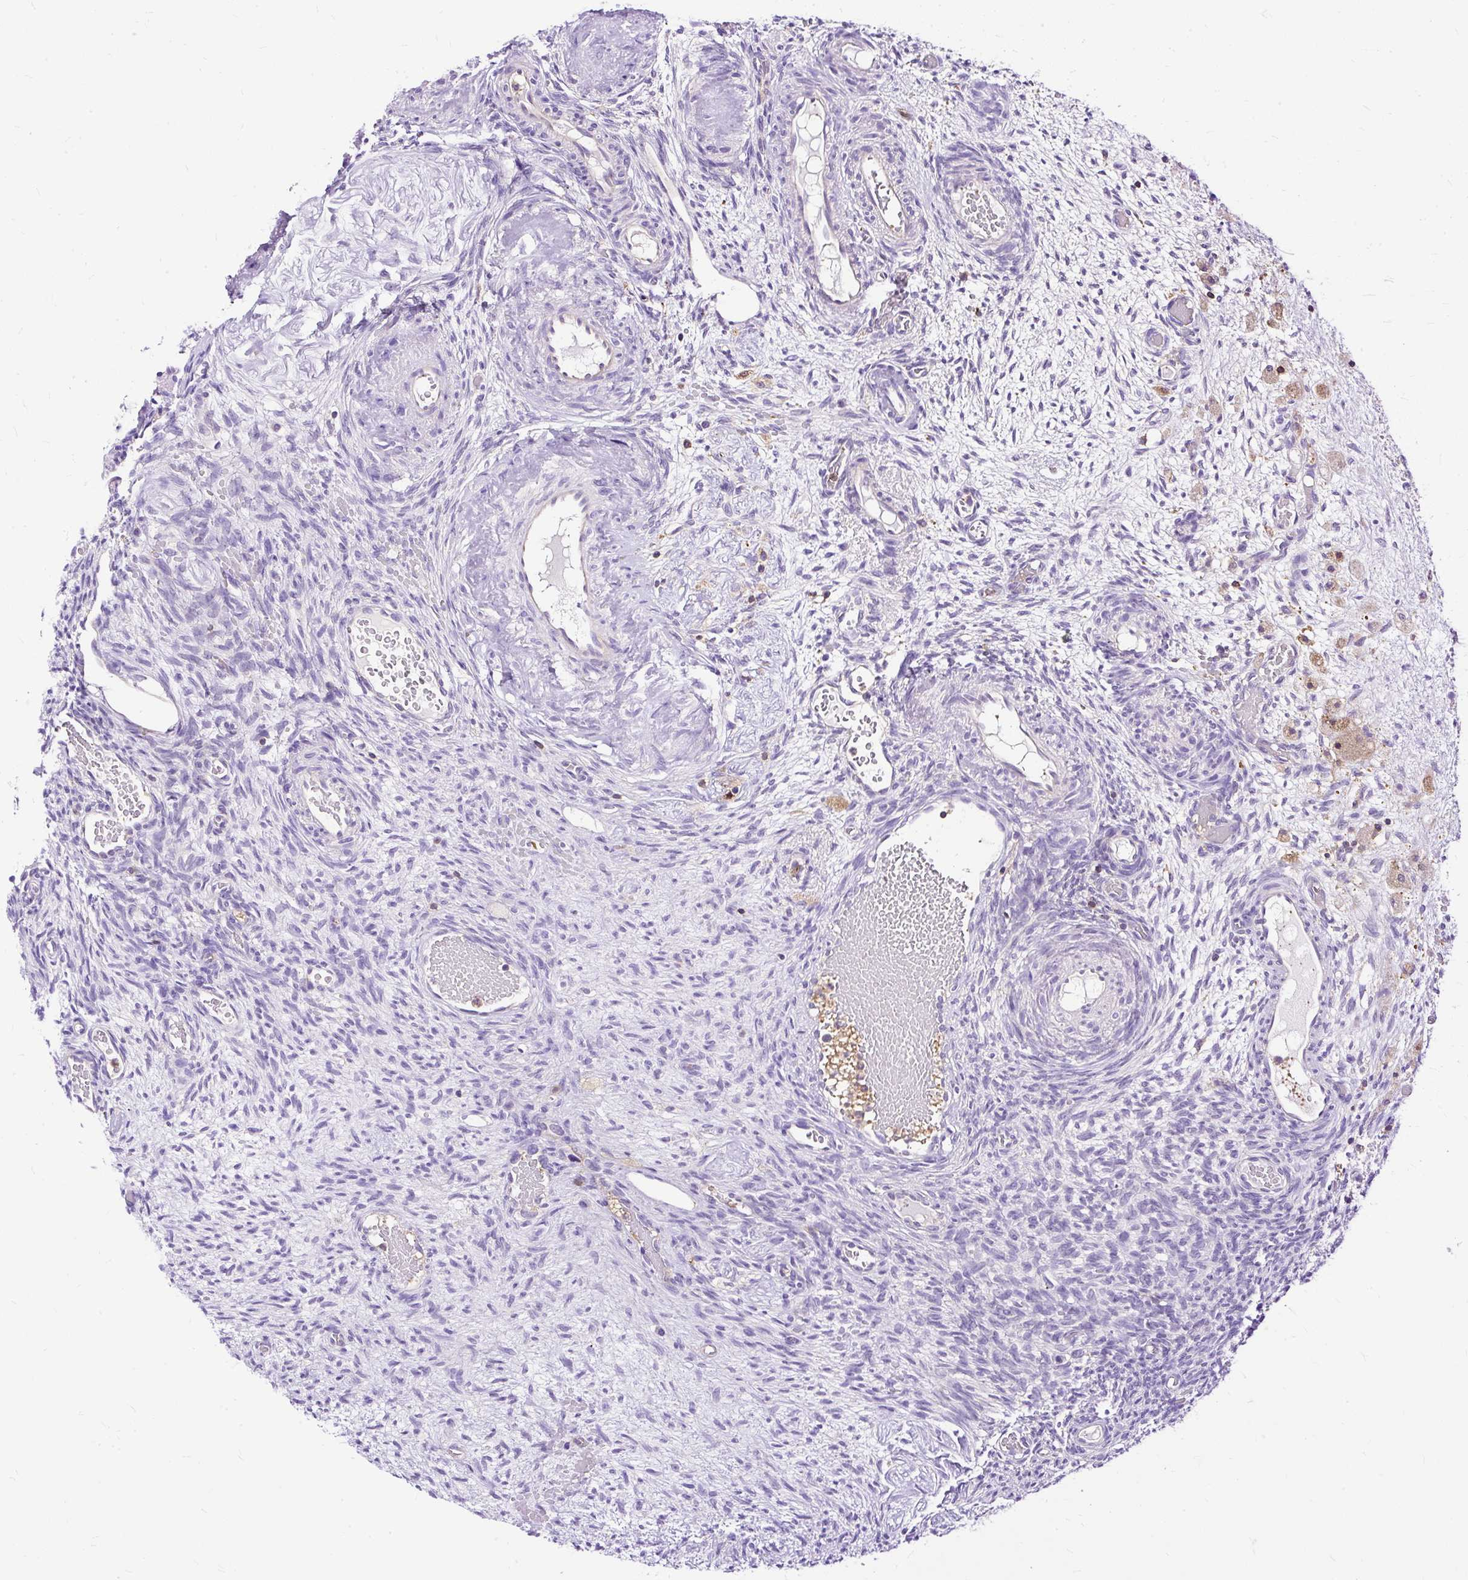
{"staining": {"intensity": "negative", "quantity": "none", "location": "none"}, "tissue": "ovary", "cell_type": "Follicle cells", "image_type": "normal", "snomed": [{"axis": "morphology", "description": "Normal tissue, NOS"}, {"axis": "topography", "description": "Ovary"}], "caption": "Human ovary stained for a protein using immunohistochemistry displays no positivity in follicle cells.", "gene": "TWF2", "patient": {"sex": "female", "age": 67}}